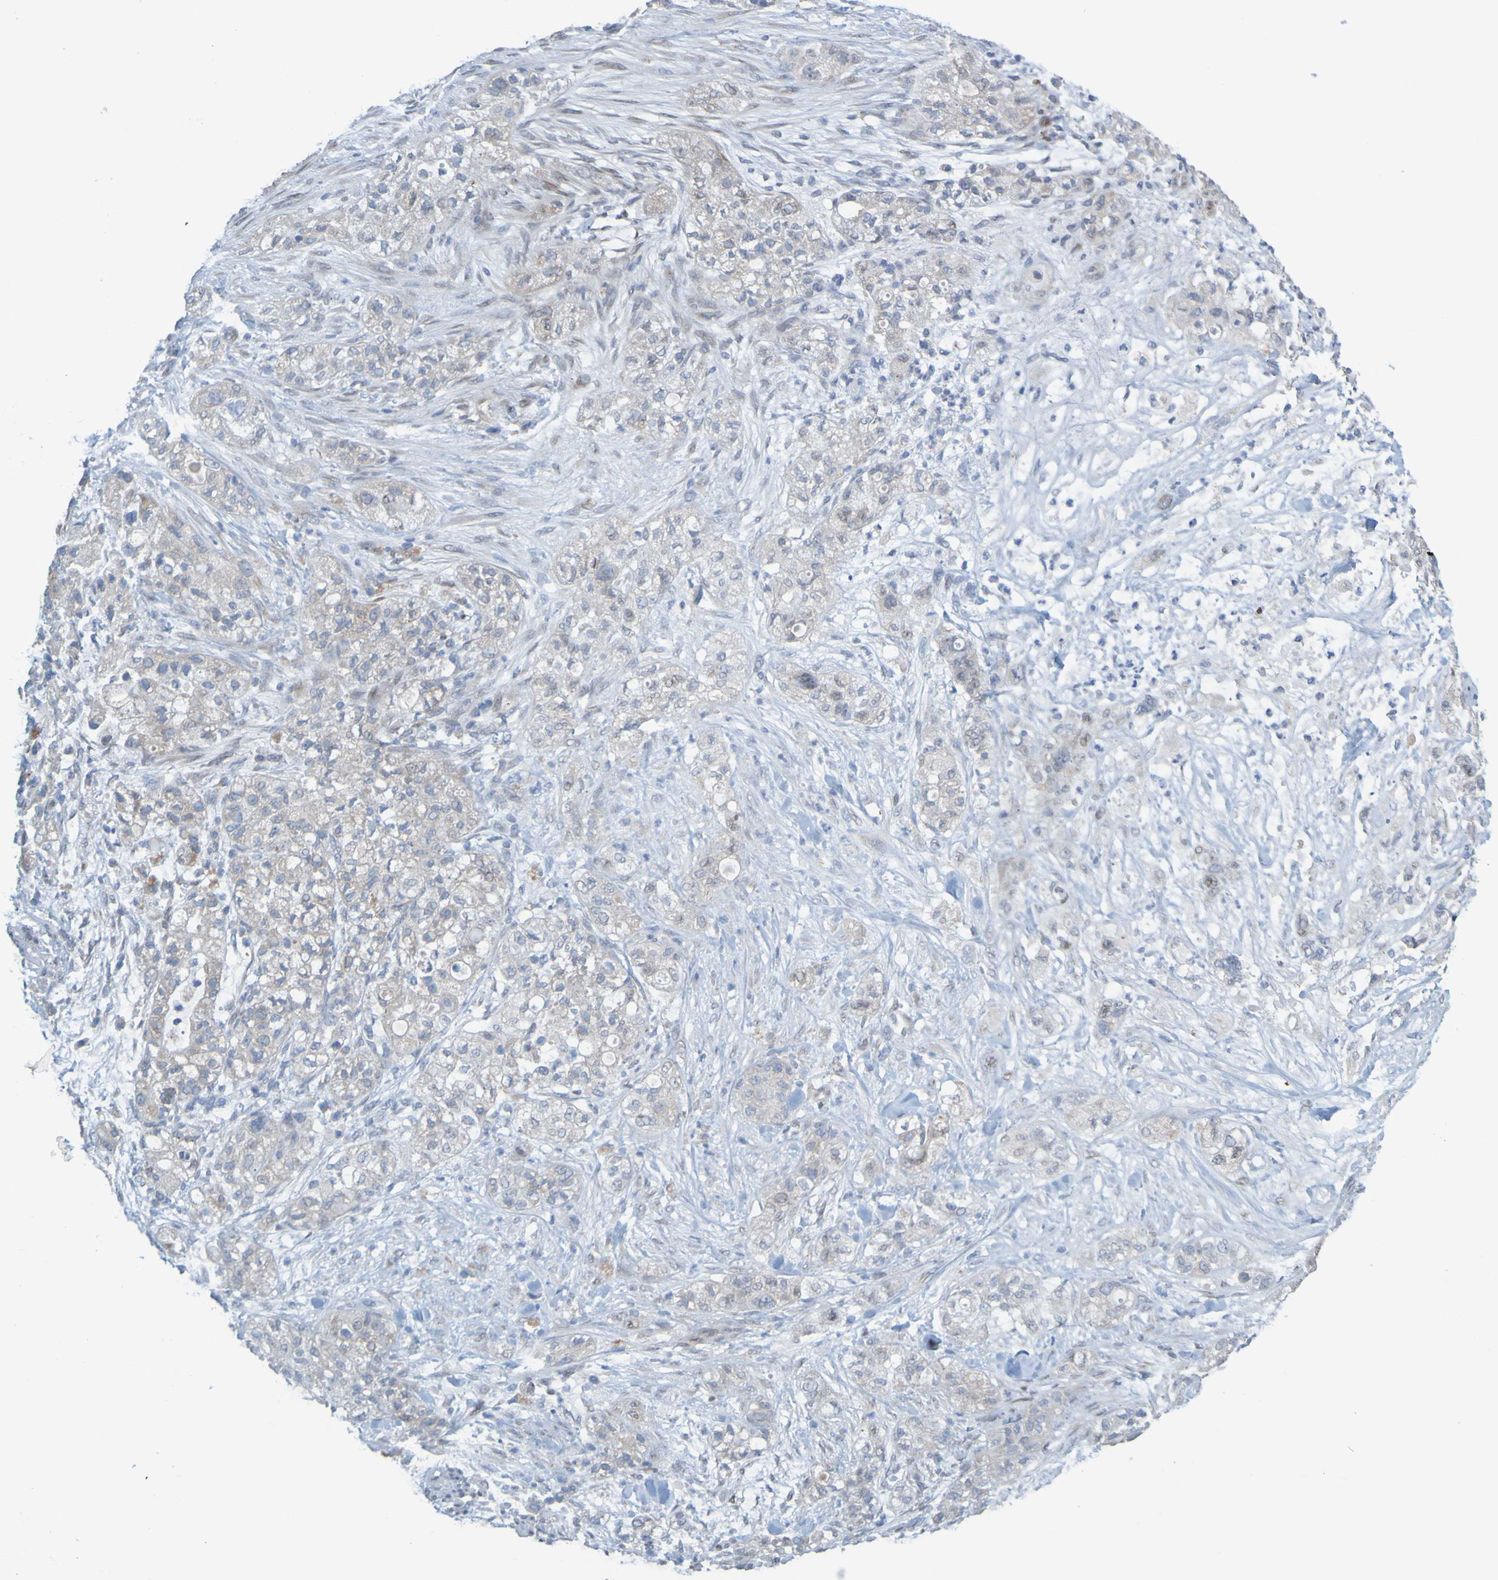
{"staining": {"intensity": "weak", "quantity": "<25%", "location": "cytoplasmic/membranous"}, "tissue": "pancreatic cancer", "cell_type": "Tumor cells", "image_type": "cancer", "snomed": [{"axis": "morphology", "description": "Adenocarcinoma, NOS"}, {"axis": "topography", "description": "Pancreas"}], "caption": "Immunohistochemistry (IHC) histopathology image of neoplastic tissue: adenocarcinoma (pancreatic) stained with DAB reveals no significant protein positivity in tumor cells.", "gene": "MAG", "patient": {"sex": "female", "age": 78}}